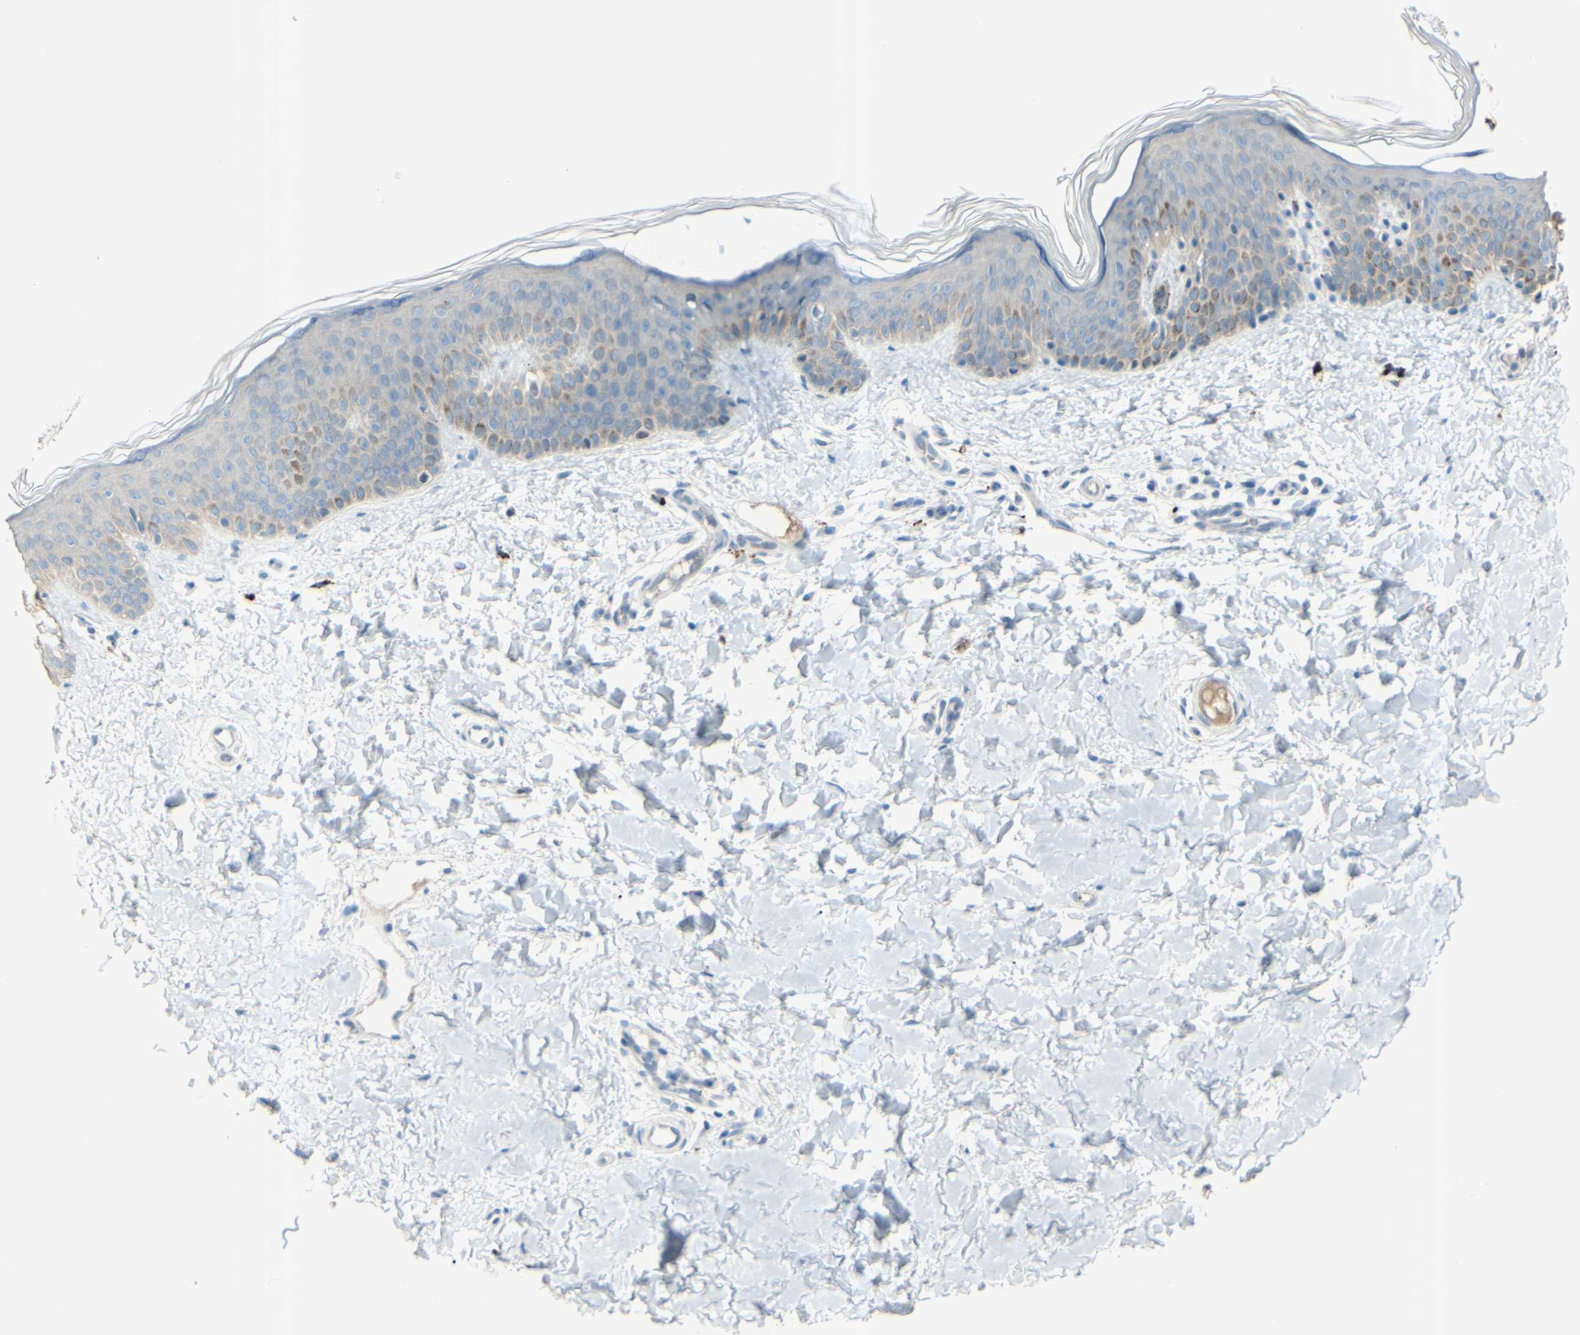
{"staining": {"intensity": "negative", "quantity": "none", "location": "none"}, "tissue": "skin", "cell_type": "Fibroblasts", "image_type": "normal", "snomed": [{"axis": "morphology", "description": "Normal tissue, NOS"}, {"axis": "topography", "description": "Skin"}], "caption": "Human skin stained for a protein using IHC reveals no expression in fibroblasts.", "gene": "B4GALT1", "patient": {"sex": "male", "age": 16}}